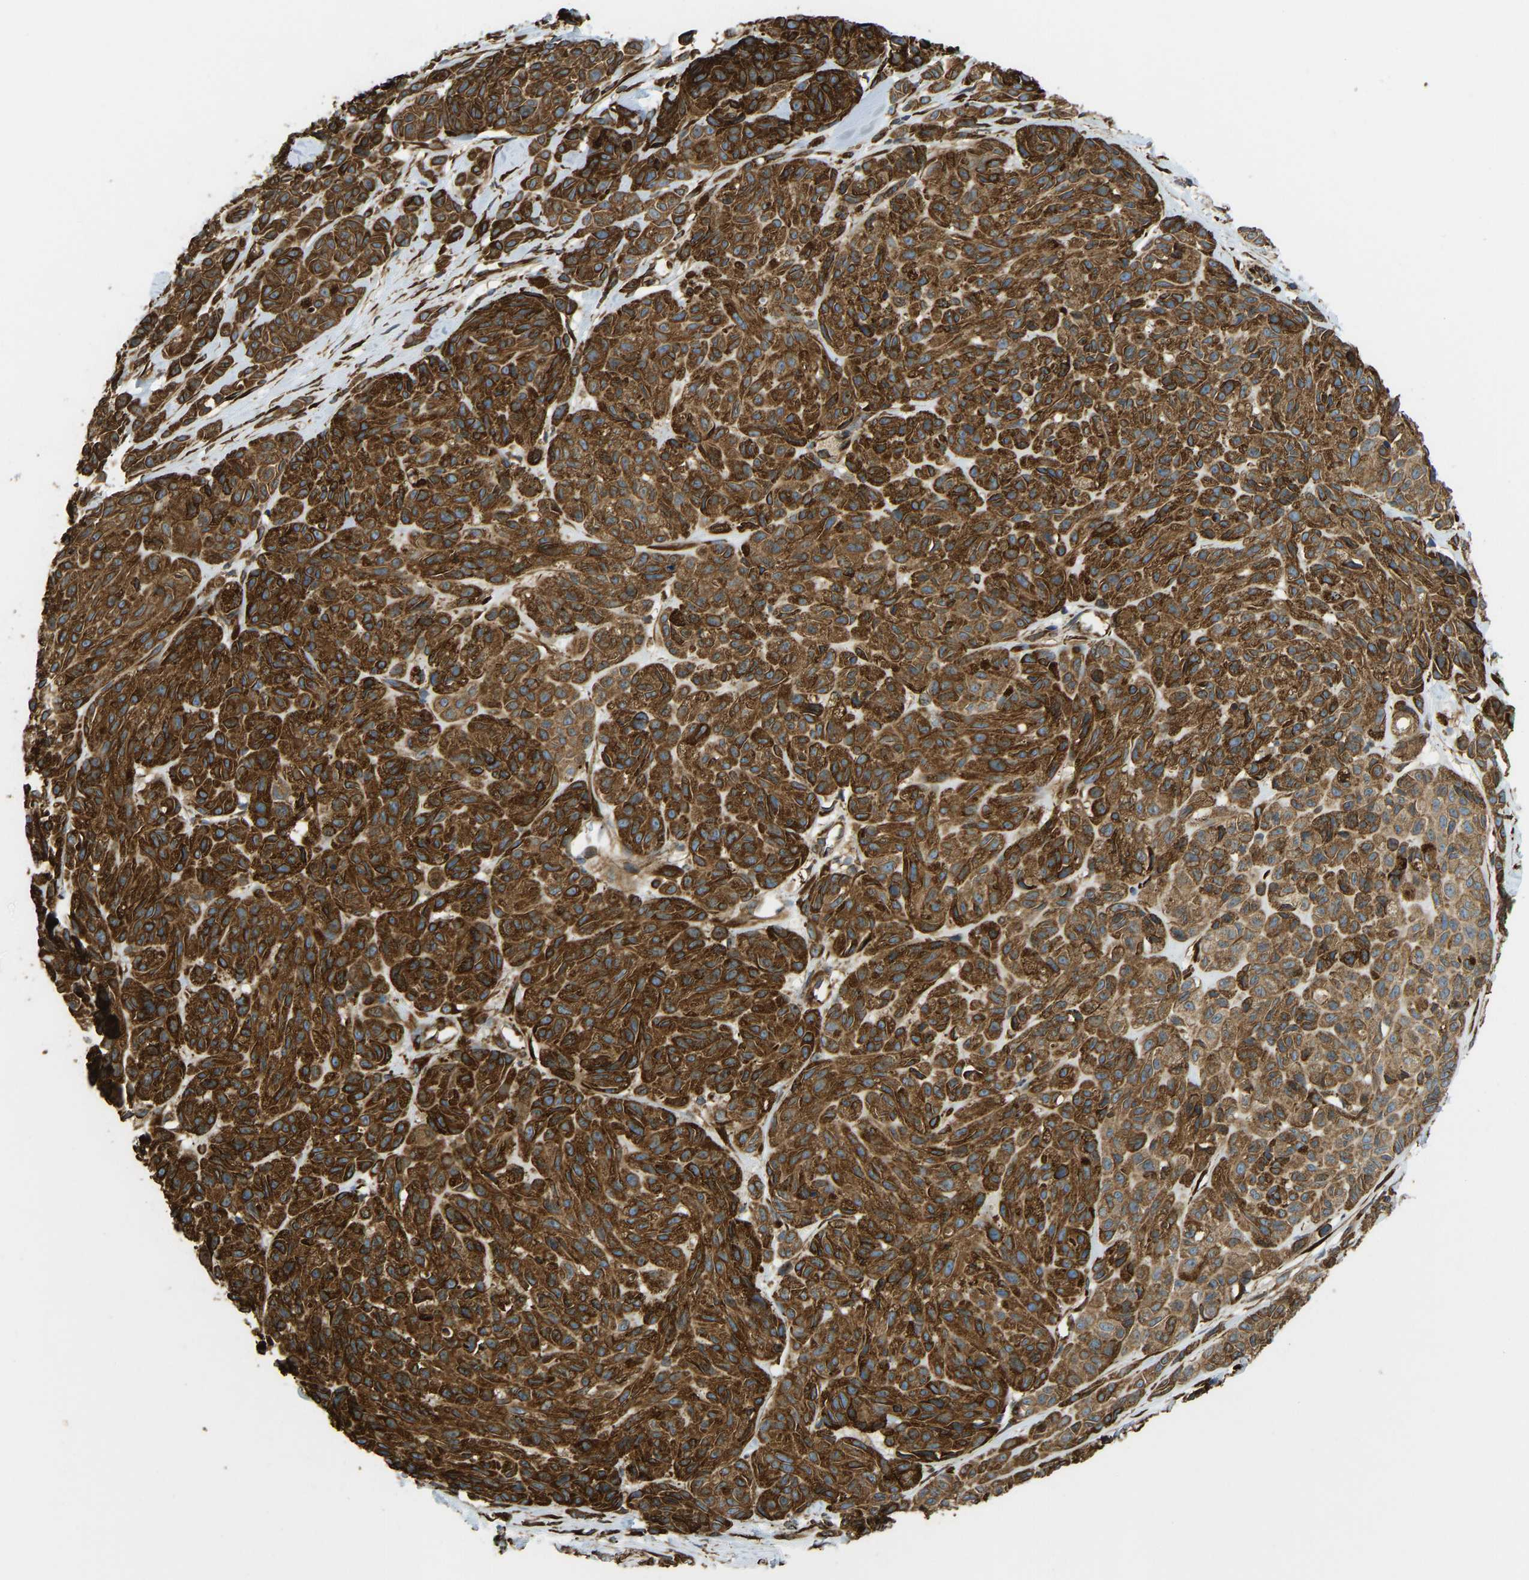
{"staining": {"intensity": "strong", "quantity": ">75%", "location": "cytoplasmic/membranous"}, "tissue": "melanoma", "cell_type": "Tumor cells", "image_type": "cancer", "snomed": [{"axis": "morphology", "description": "Malignant melanoma, NOS"}, {"axis": "topography", "description": "Skin"}], "caption": "IHC micrograph of melanoma stained for a protein (brown), which exhibits high levels of strong cytoplasmic/membranous expression in approximately >75% of tumor cells.", "gene": "BEX3", "patient": {"sex": "male", "age": 62}}